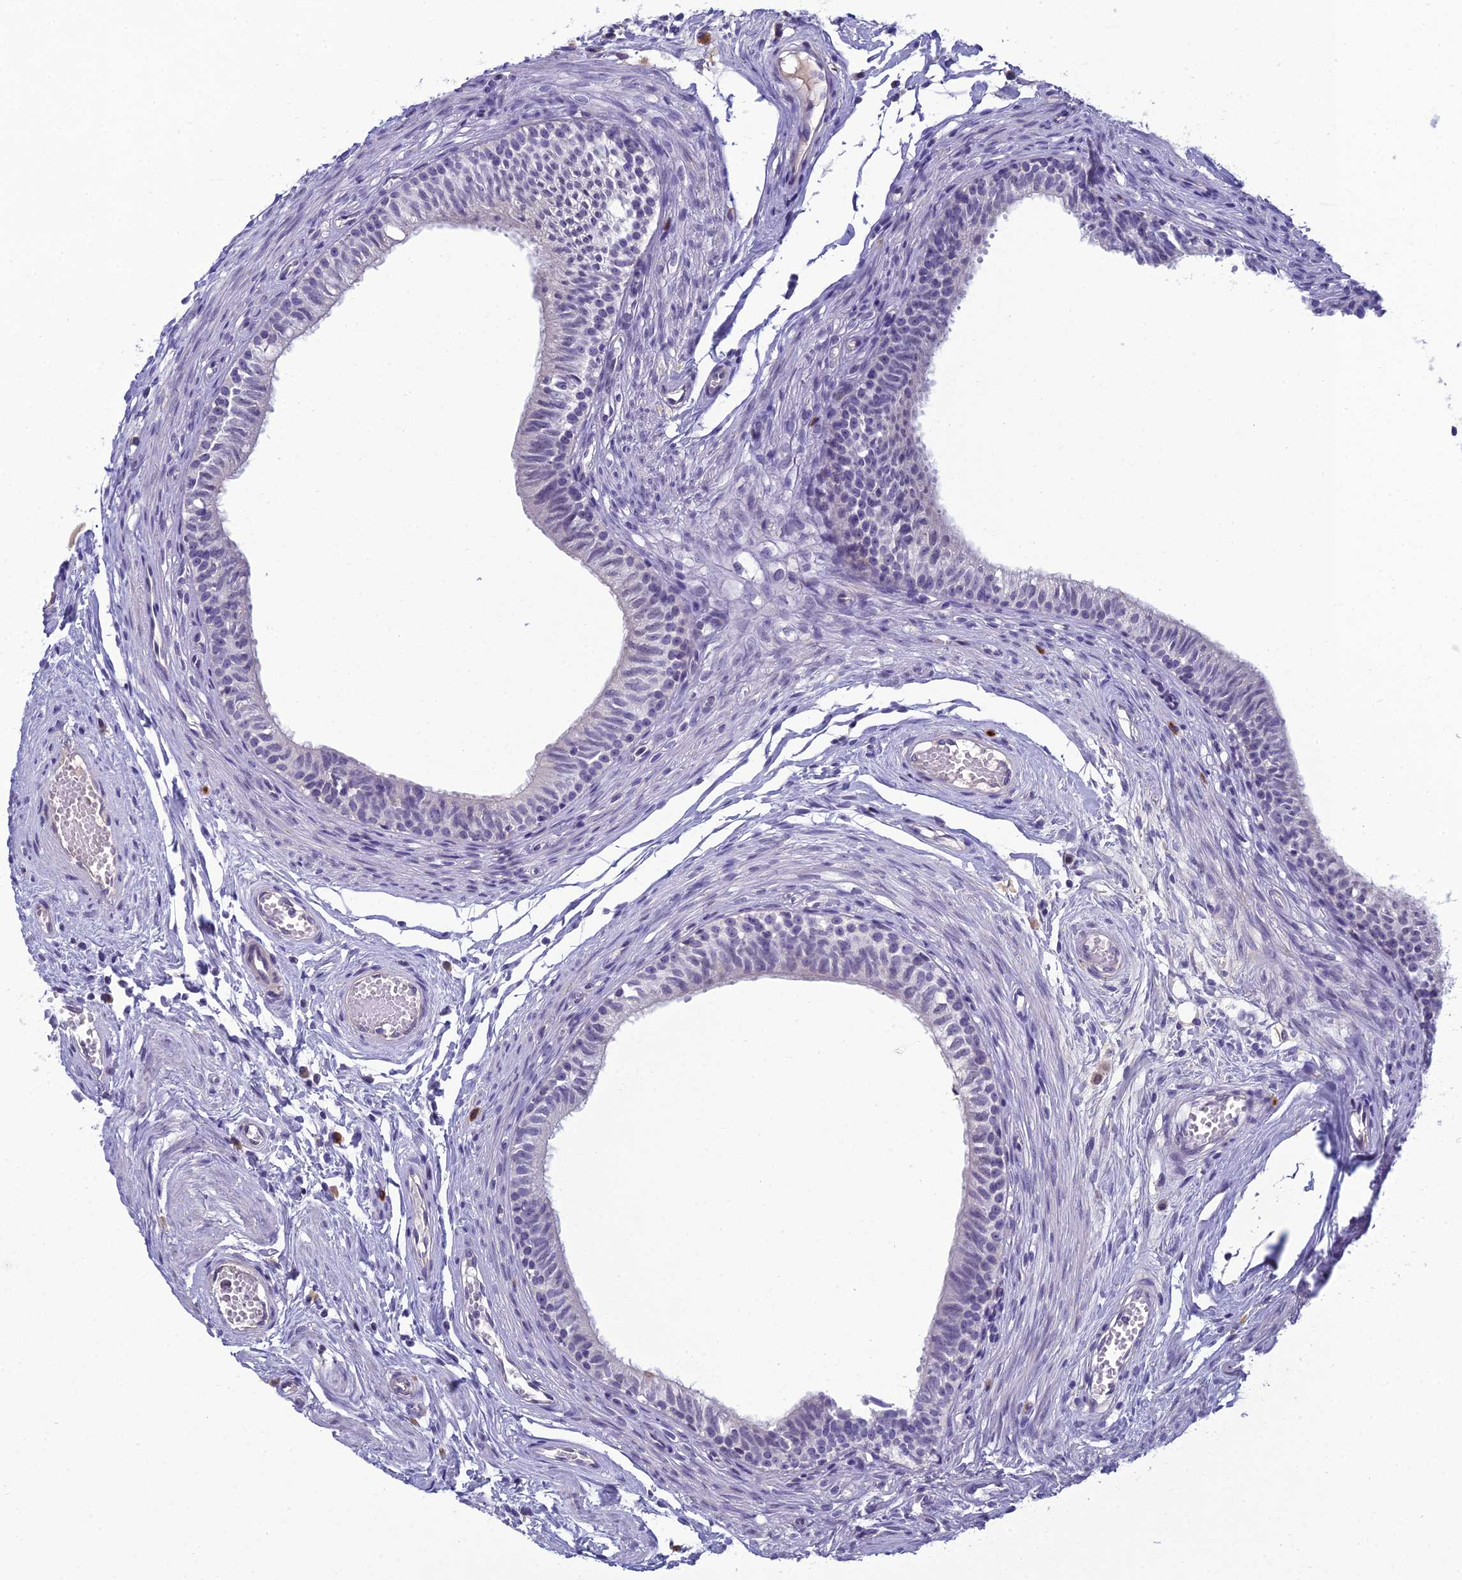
{"staining": {"intensity": "weak", "quantity": "<25%", "location": "nuclear"}, "tissue": "epididymis", "cell_type": "Glandular cells", "image_type": "normal", "snomed": [{"axis": "morphology", "description": "Normal tissue, NOS"}, {"axis": "topography", "description": "Epididymis, spermatic cord, NOS"}], "caption": "Unremarkable epididymis was stained to show a protein in brown. There is no significant positivity in glandular cells. (DAB (3,3'-diaminobenzidine) IHC with hematoxylin counter stain).", "gene": "MUC13", "patient": {"sex": "male", "age": 22}}